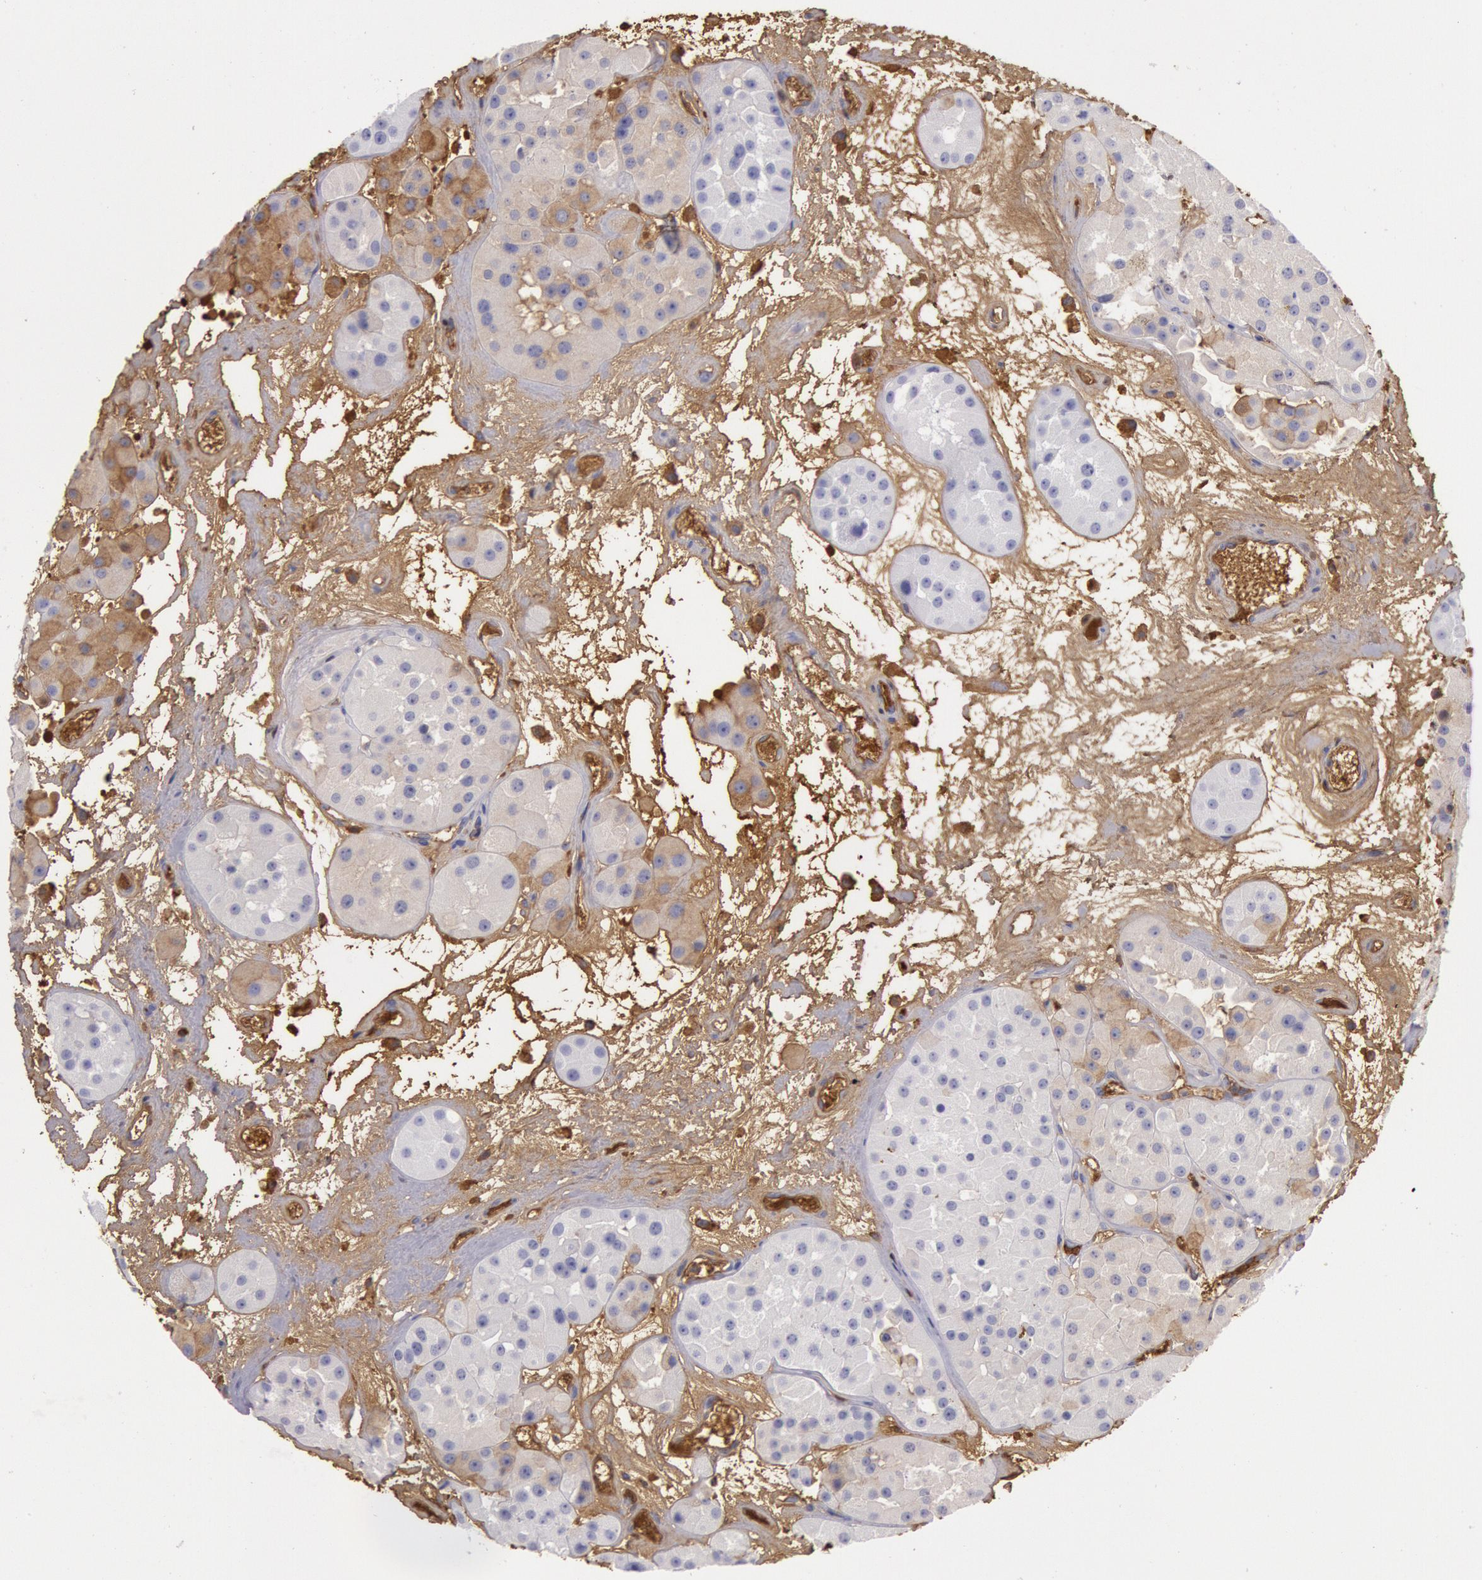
{"staining": {"intensity": "weak", "quantity": "<25%", "location": "cytoplasmic/membranous"}, "tissue": "renal cancer", "cell_type": "Tumor cells", "image_type": "cancer", "snomed": [{"axis": "morphology", "description": "Adenocarcinoma, uncertain malignant potential"}, {"axis": "topography", "description": "Kidney"}], "caption": "Immunohistochemistry histopathology image of neoplastic tissue: adenocarcinoma,  uncertain malignant potential (renal) stained with DAB shows no significant protein staining in tumor cells.", "gene": "IGHG1", "patient": {"sex": "male", "age": 63}}